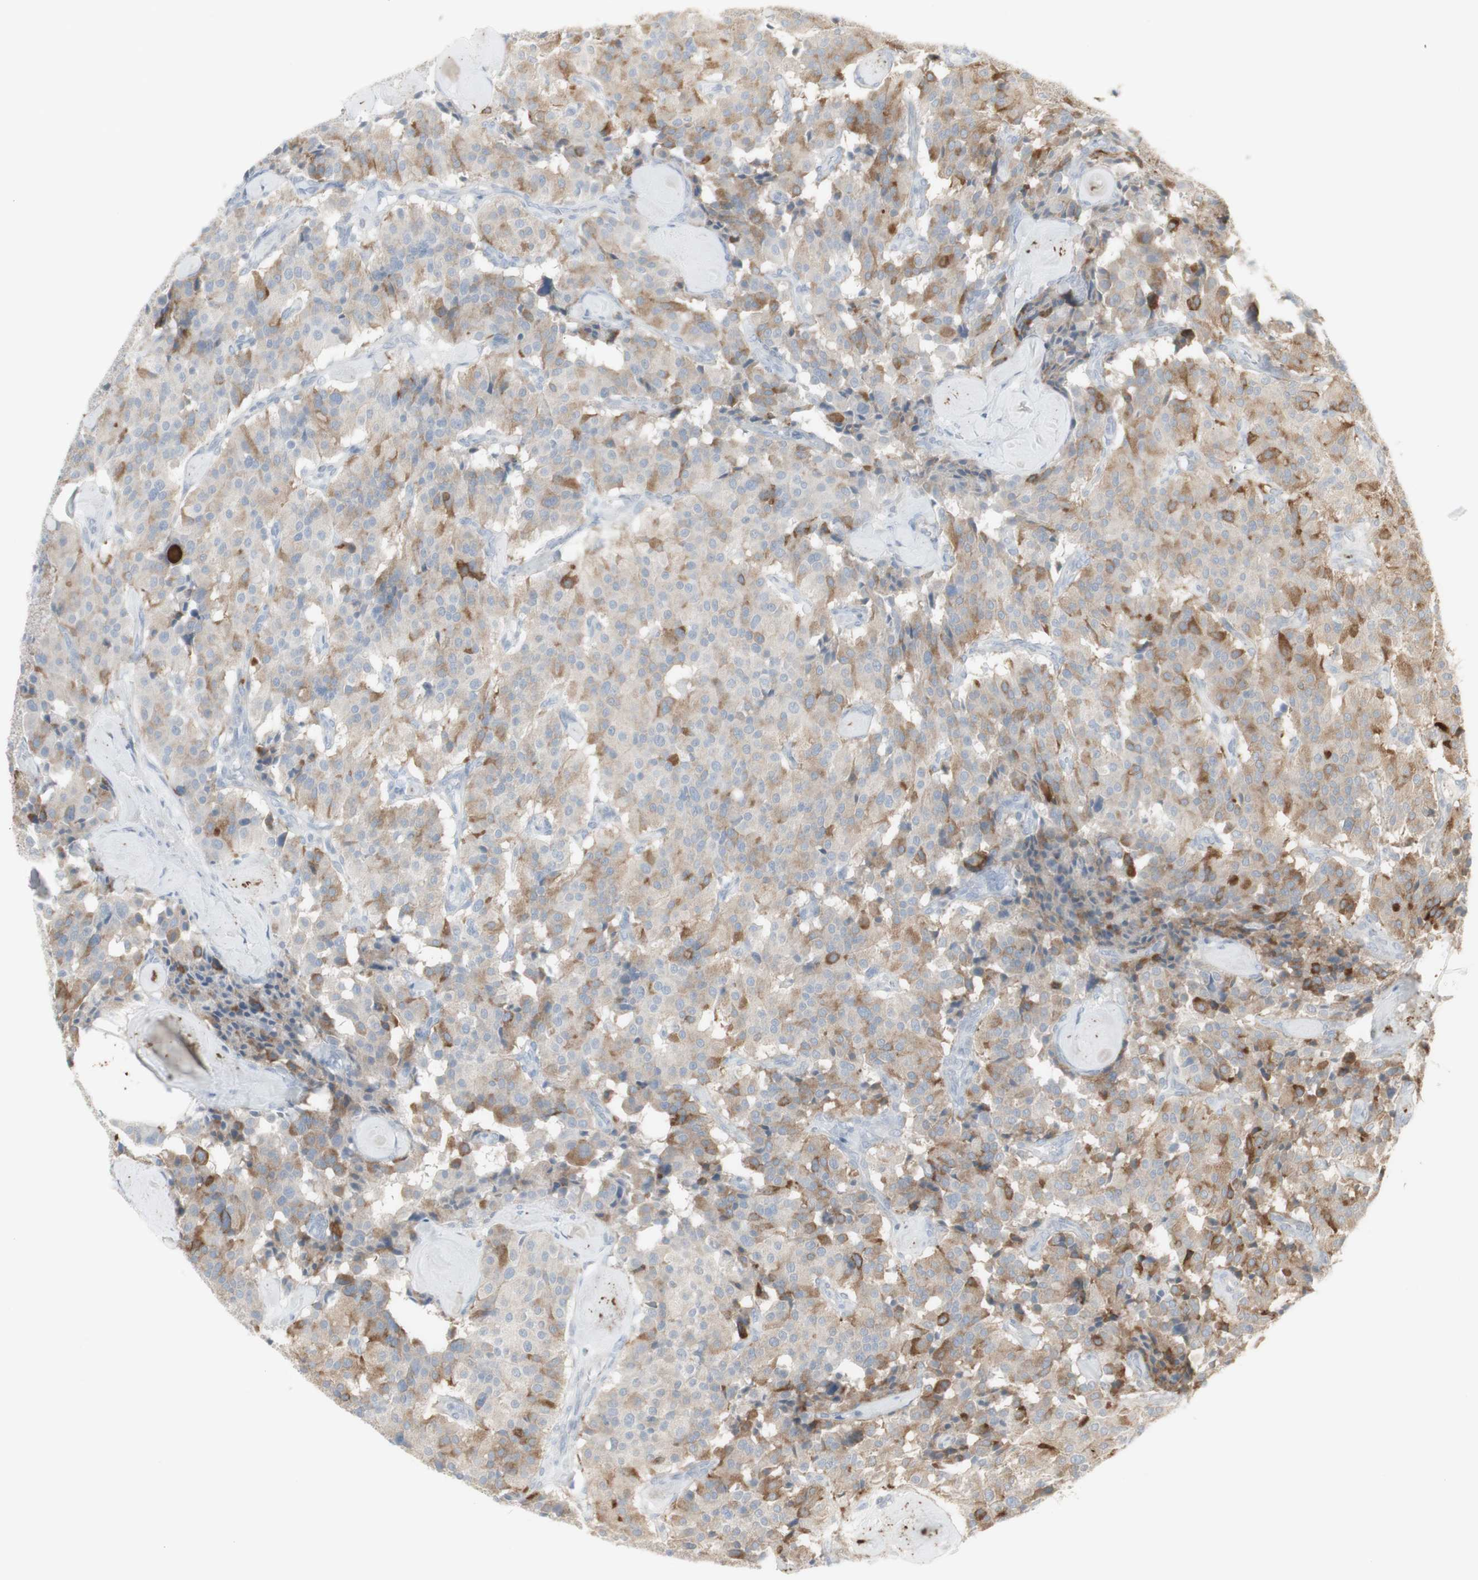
{"staining": {"intensity": "moderate", "quantity": ">75%", "location": "cytoplasmic/membranous"}, "tissue": "carcinoid", "cell_type": "Tumor cells", "image_type": "cancer", "snomed": [{"axis": "morphology", "description": "Carcinoid, malignant, NOS"}, {"axis": "topography", "description": "Lung"}], "caption": "About >75% of tumor cells in human malignant carcinoid display moderate cytoplasmic/membranous protein staining as visualized by brown immunohistochemical staining.", "gene": "GALNT6", "patient": {"sex": "male", "age": 30}}